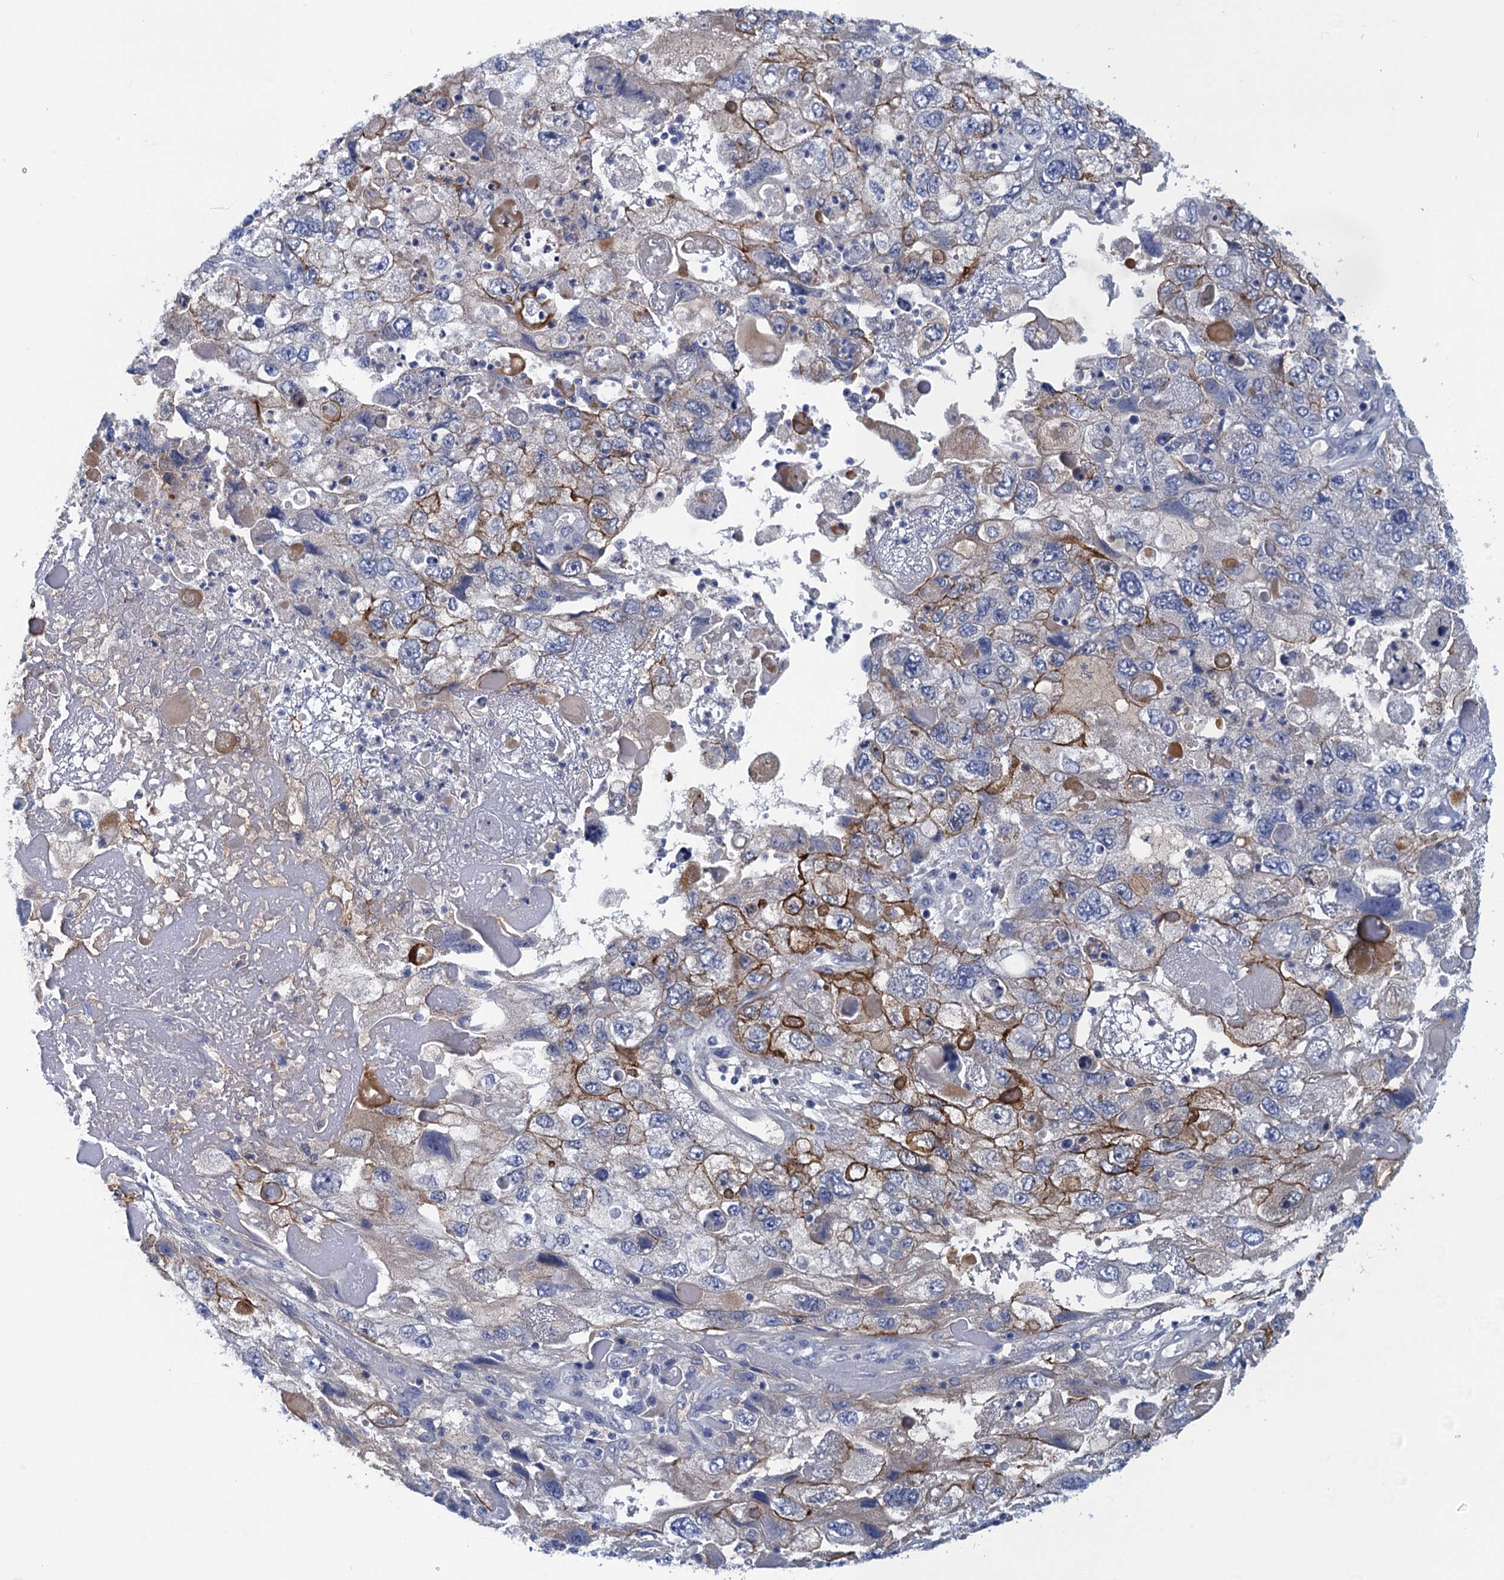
{"staining": {"intensity": "moderate", "quantity": "<25%", "location": "cytoplasmic/membranous"}, "tissue": "endometrial cancer", "cell_type": "Tumor cells", "image_type": "cancer", "snomed": [{"axis": "morphology", "description": "Adenocarcinoma, NOS"}, {"axis": "topography", "description": "Endometrium"}], "caption": "A brown stain labels moderate cytoplasmic/membranous expression of a protein in adenocarcinoma (endometrial) tumor cells.", "gene": "SCEL", "patient": {"sex": "female", "age": 49}}